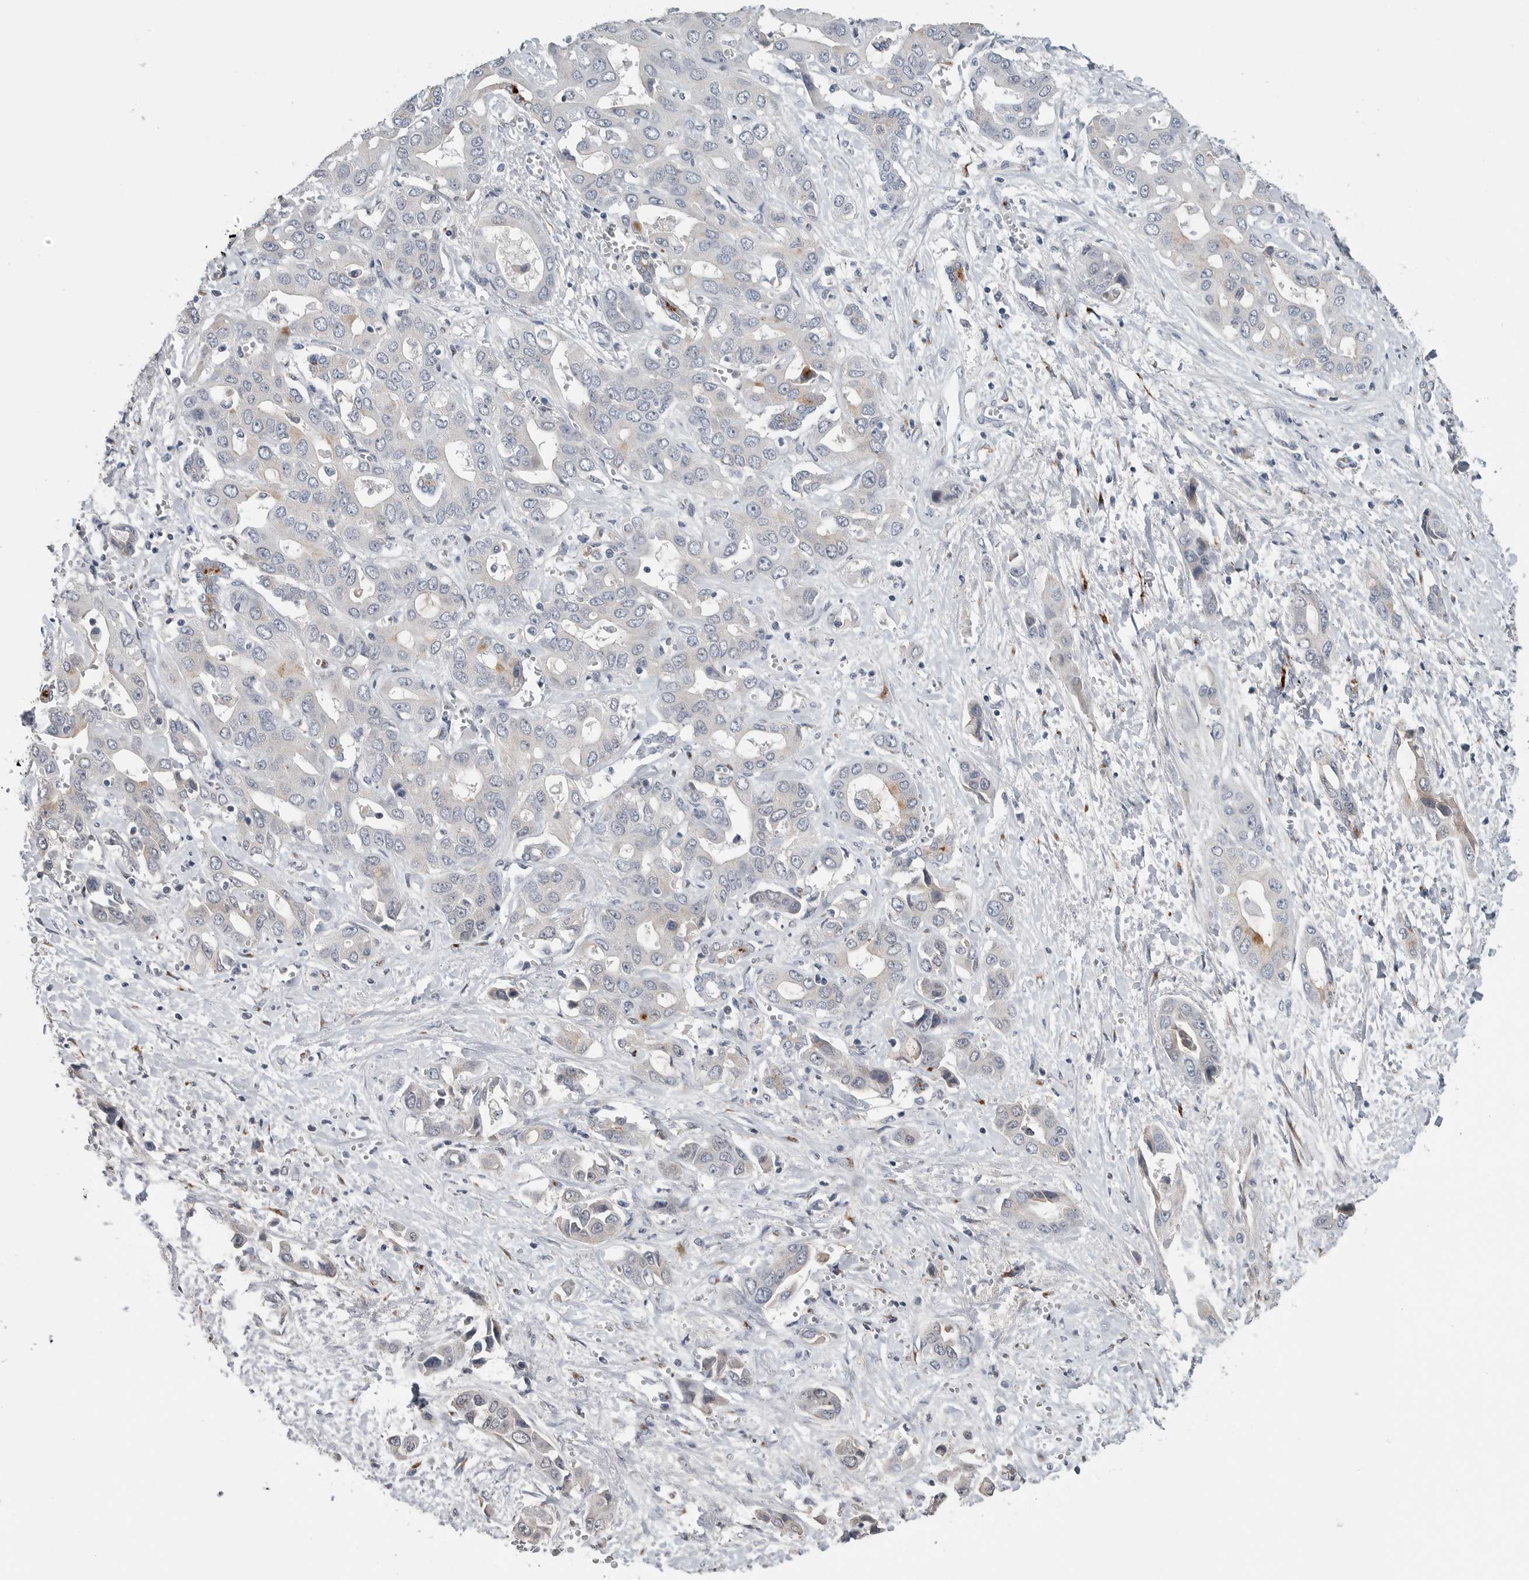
{"staining": {"intensity": "negative", "quantity": "none", "location": "none"}, "tissue": "liver cancer", "cell_type": "Tumor cells", "image_type": "cancer", "snomed": [{"axis": "morphology", "description": "Cholangiocarcinoma"}, {"axis": "topography", "description": "Liver"}], "caption": "Immunohistochemistry of liver cancer (cholangiocarcinoma) exhibits no staining in tumor cells.", "gene": "TIMP1", "patient": {"sex": "female", "age": 52}}